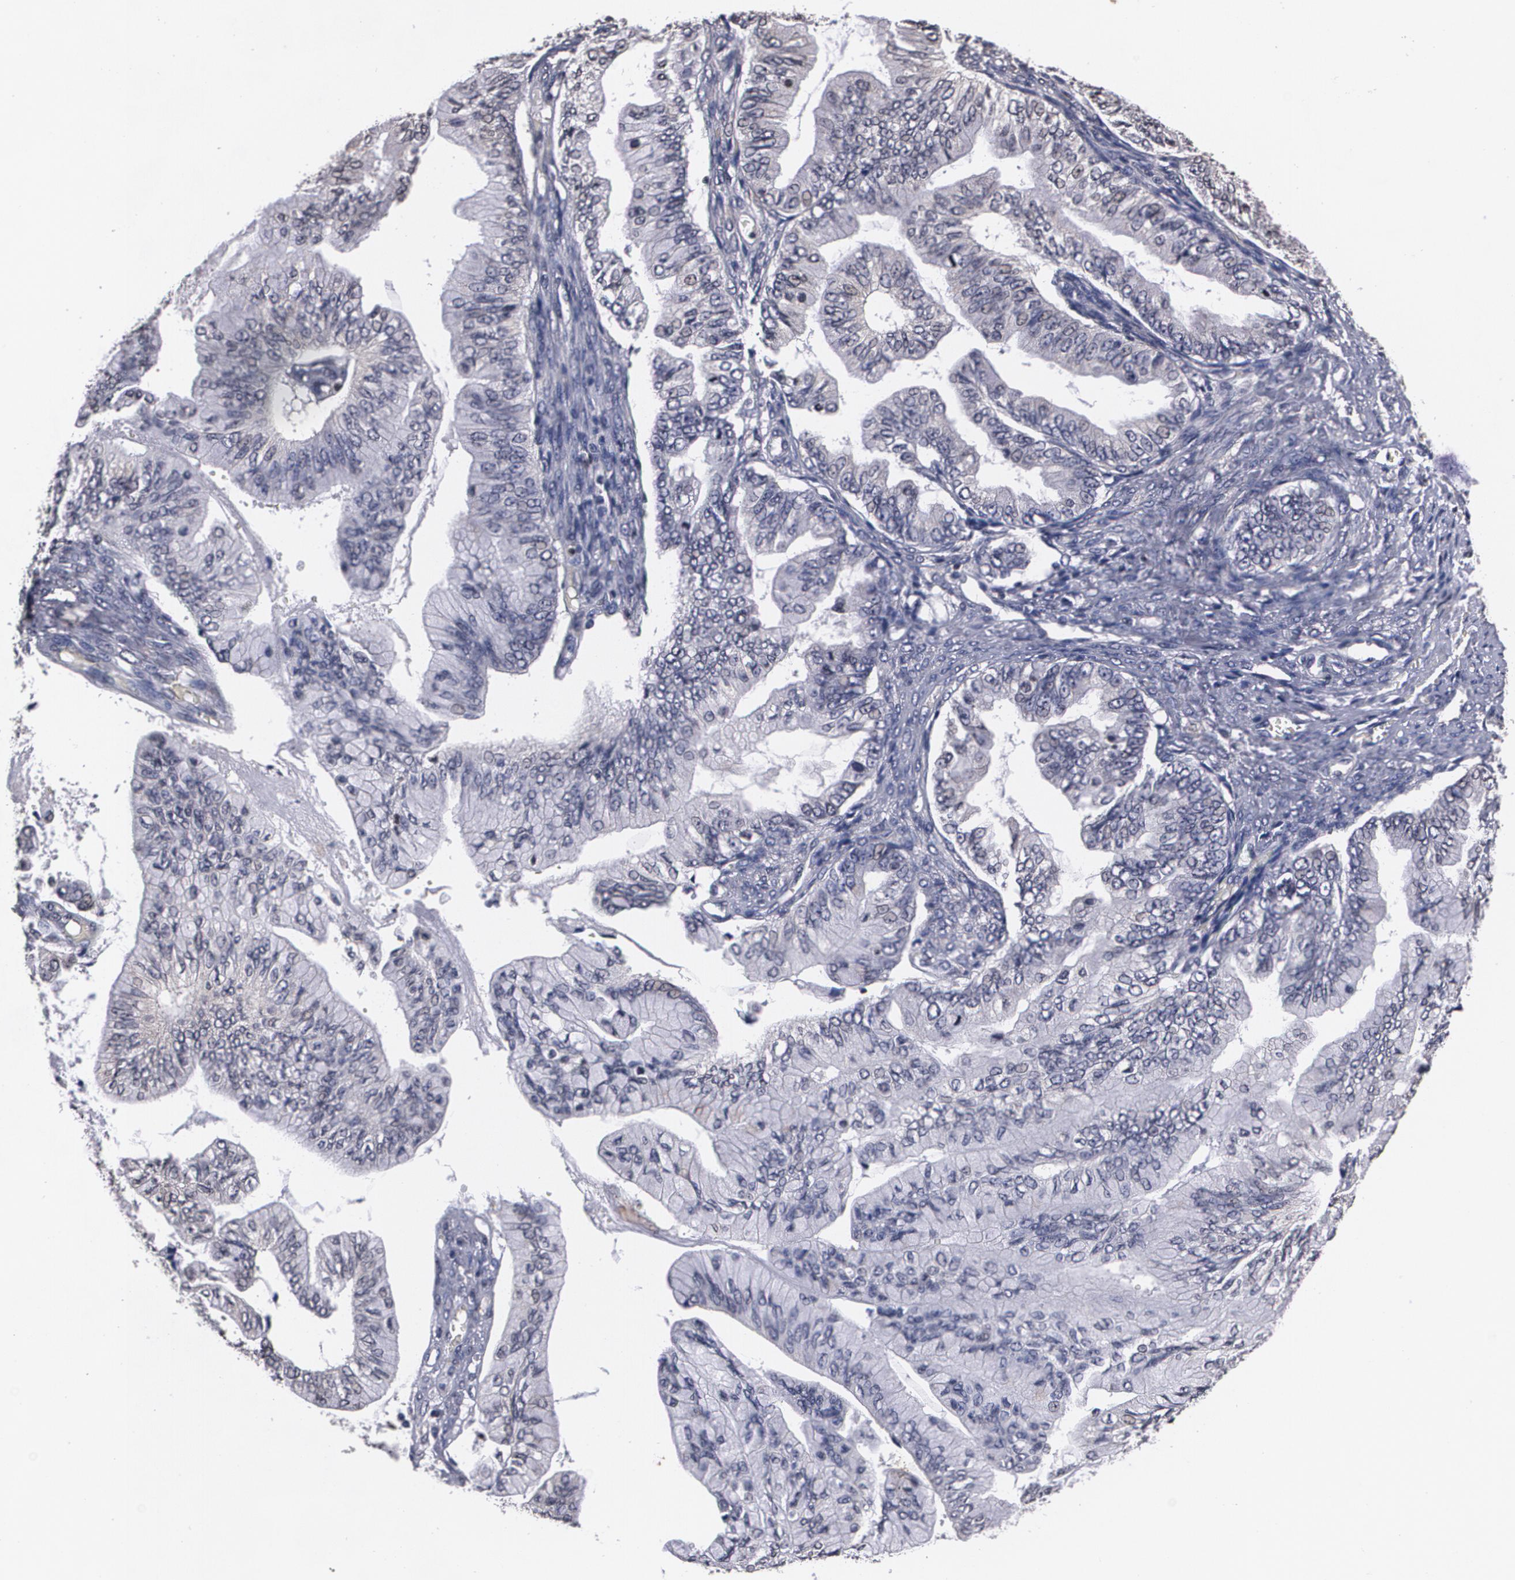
{"staining": {"intensity": "negative", "quantity": "none", "location": "none"}, "tissue": "ovarian cancer", "cell_type": "Tumor cells", "image_type": "cancer", "snomed": [{"axis": "morphology", "description": "Cystadenocarcinoma, mucinous, NOS"}, {"axis": "topography", "description": "Ovary"}], "caption": "Ovarian cancer was stained to show a protein in brown. There is no significant staining in tumor cells.", "gene": "MVP", "patient": {"sex": "female", "age": 36}}